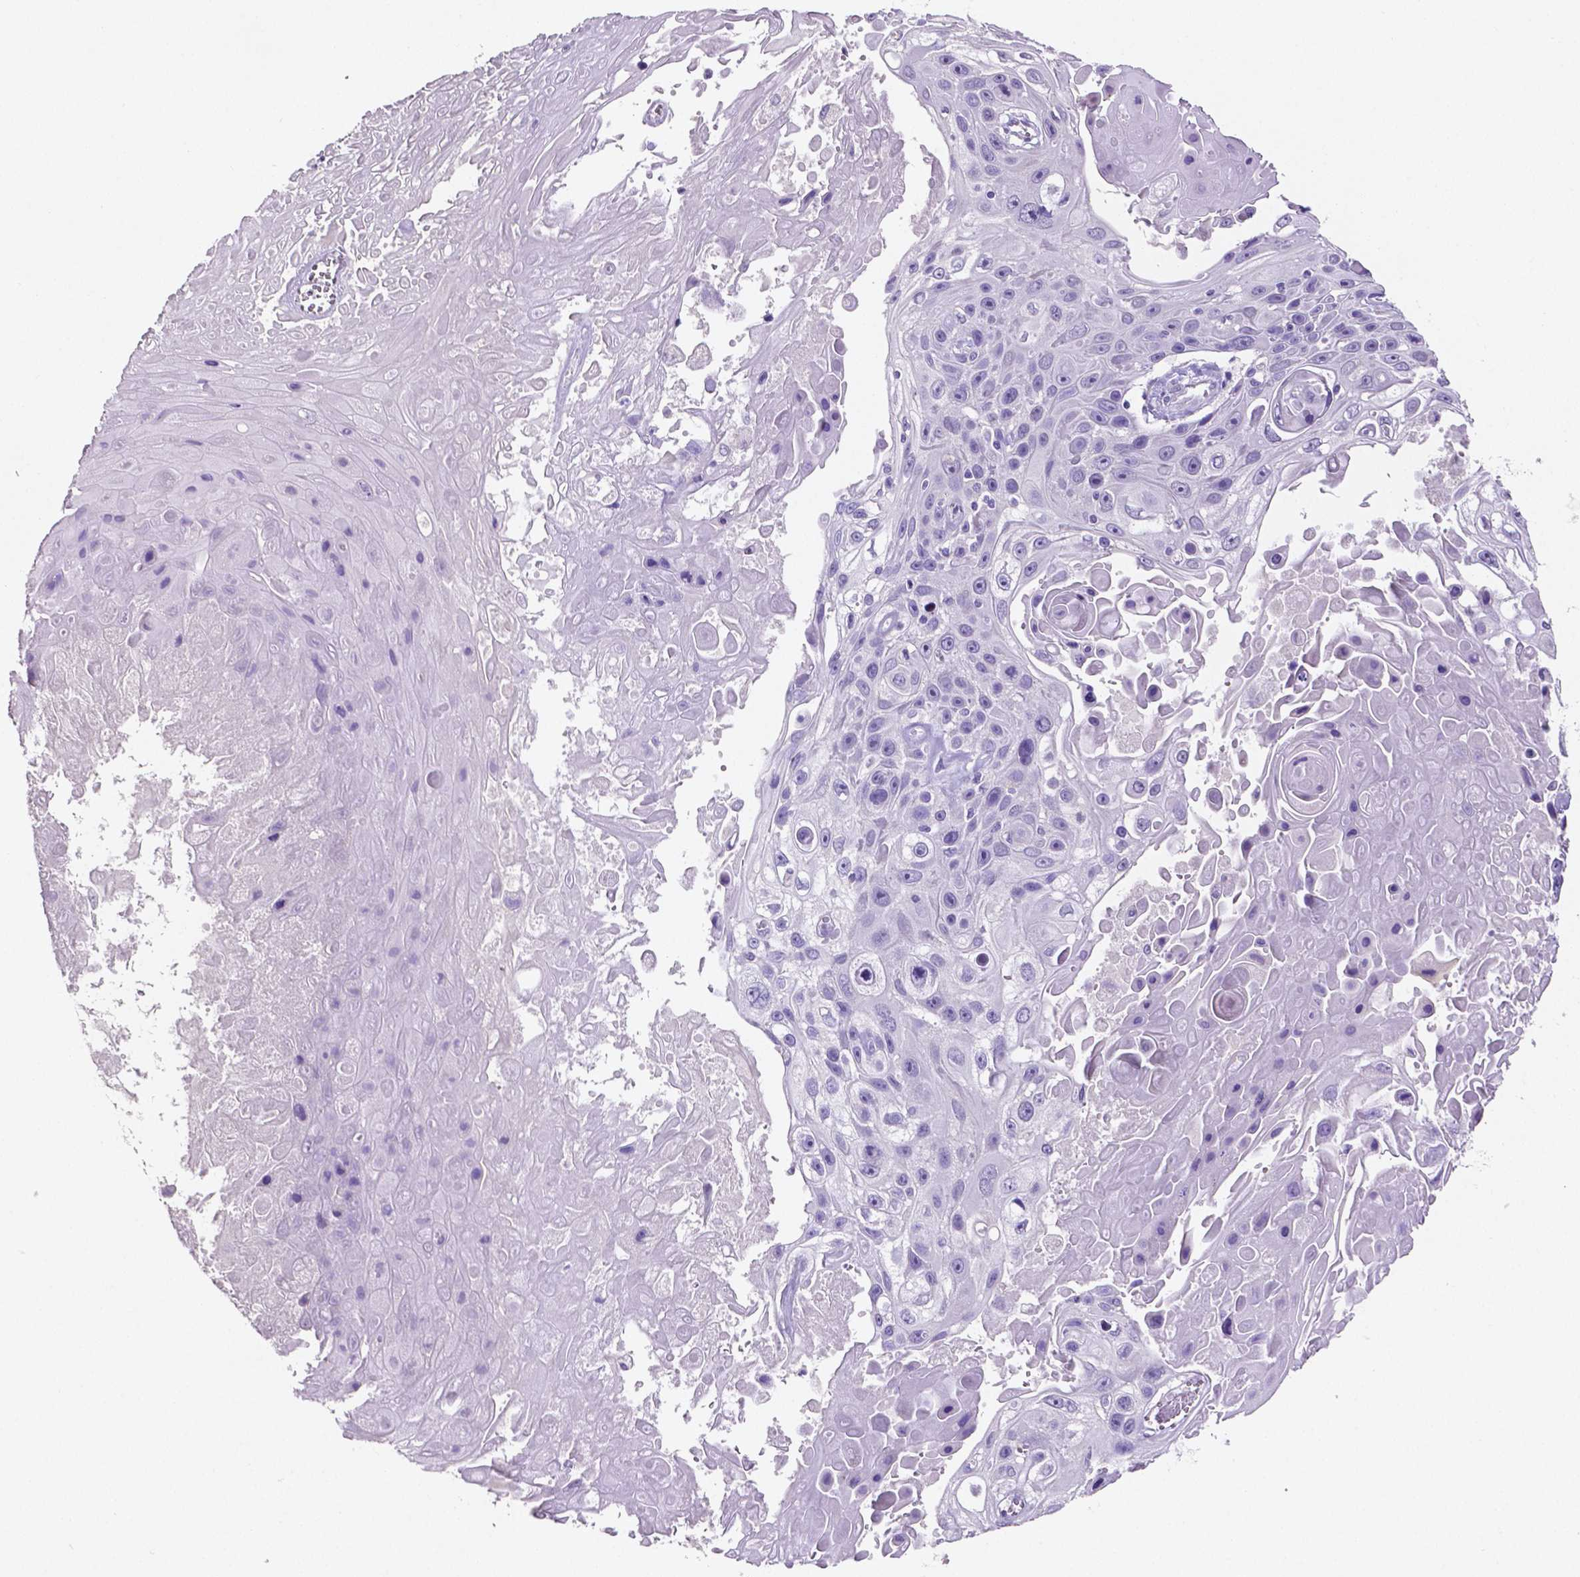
{"staining": {"intensity": "negative", "quantity": "none", "location": "none"}, "tissue": "skin cancer", "cell_type": "Tumor cells", "image_type": "cancer", "snomed": [{"axis": "morphology", "description": "Squamous cell carcinoma, NOS"}, {"axis": "topography", "description": "Skin"}], "caption": "Squamous cell carcinoma (skin) was stained to show a protein in brown. There is no significant positivity in tumor cells.", "gene": "SLC22A2", "patient": {"sex": "male", "age": 82}}